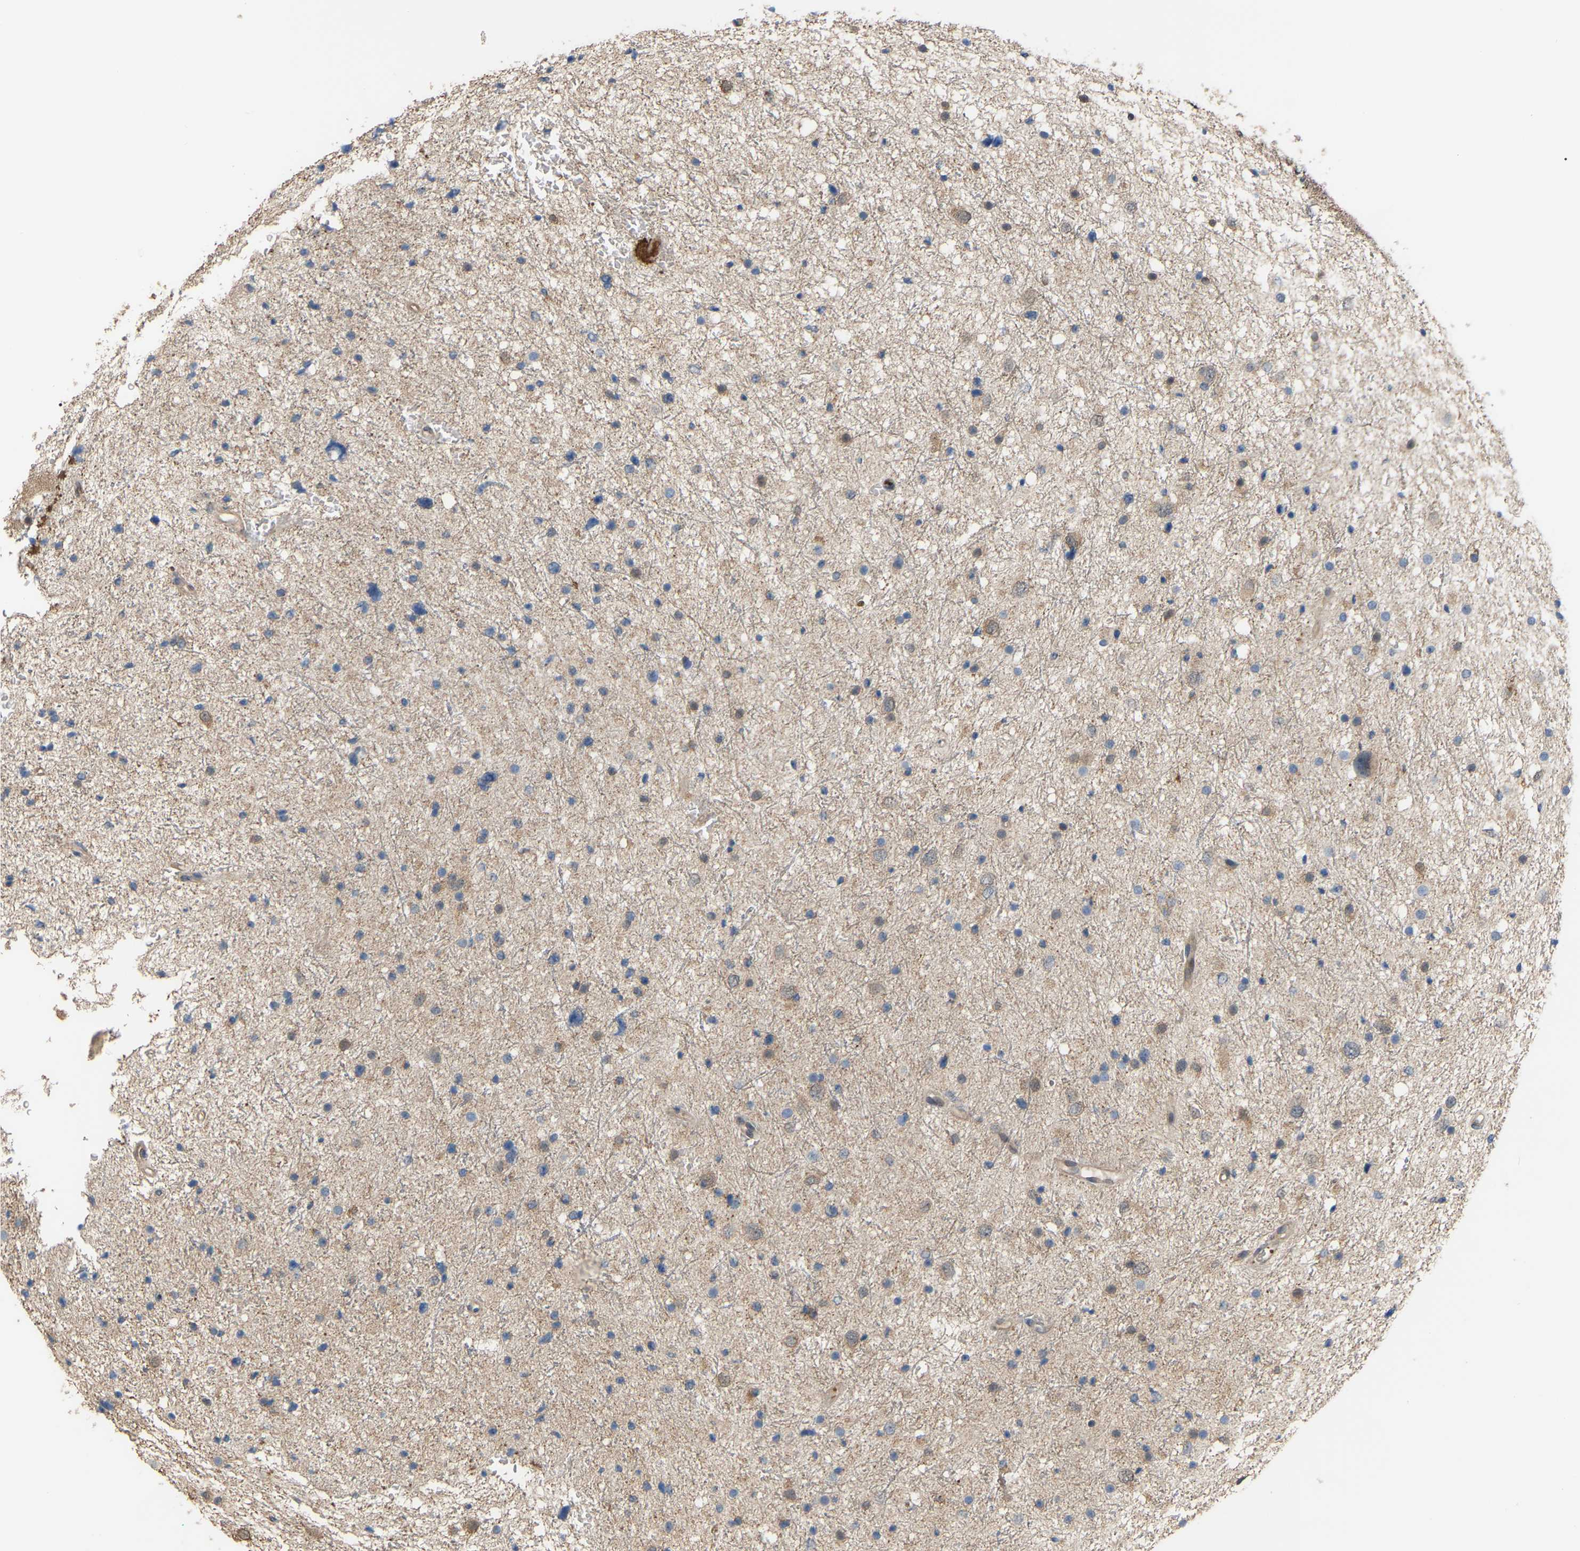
{"staining": {"intensity": "weak", "quantity": "<25%", "location": "cytoplasmic/membranous"}, "tissue": "glioma", "cell_type": "Tumor cells", "image_type": "cancer", "snomed": [{"axis": "morphology", "description": "Glioma, malignant, Low grade"}, {"axis": "topography", "description": "Brain"}], "caption": "Protein analysis of malignant low-grade glioma shows no significant expression in tumor cells.", "gene": "MTPN", "patient": {"sex": "female", "age": 37}}